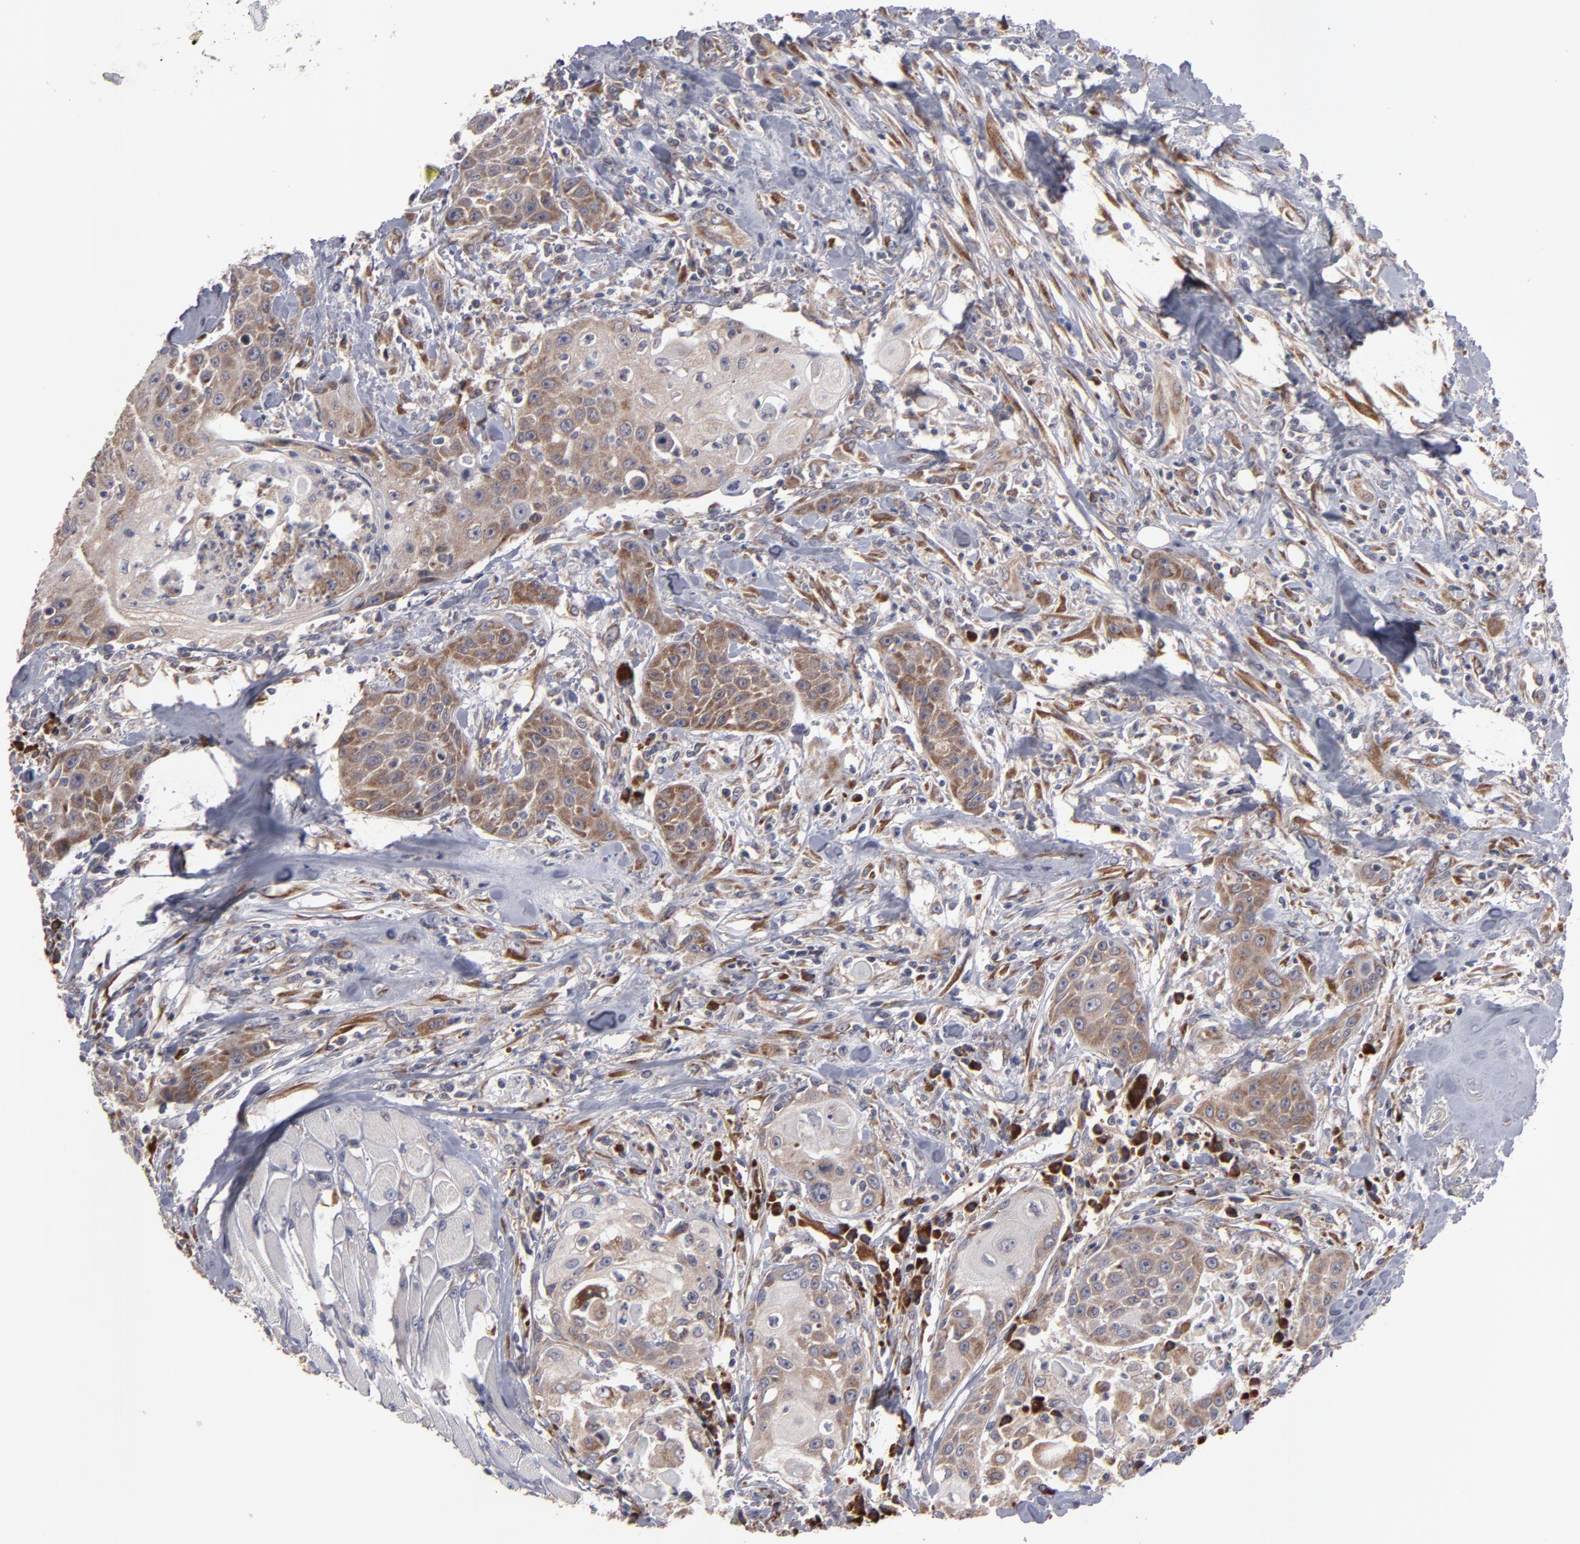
{"staining": {"intensity": "moderate", "quantity": ">75%", "location": "cytoplasmic/membranous"}, "tissue": "head and neck cancer", "cell_type": "Tumor cells", "image_type": "cancer", "snomed": [{"axis": "morphology", "description": "Squamous cell carcinoma, NOS"}, {"axis": "topography", "description": "Oral tissue"}, {"axis": "topography", "description": "Head-Neck"}], "caption": "This is an image of immunohistochemistry staining of head and neck cancer, which shows moderate staining in the cytoplasmic/membranous of tumor cells.", "gene": "SND1", "patient": {"sex": "female", "age": 82}}